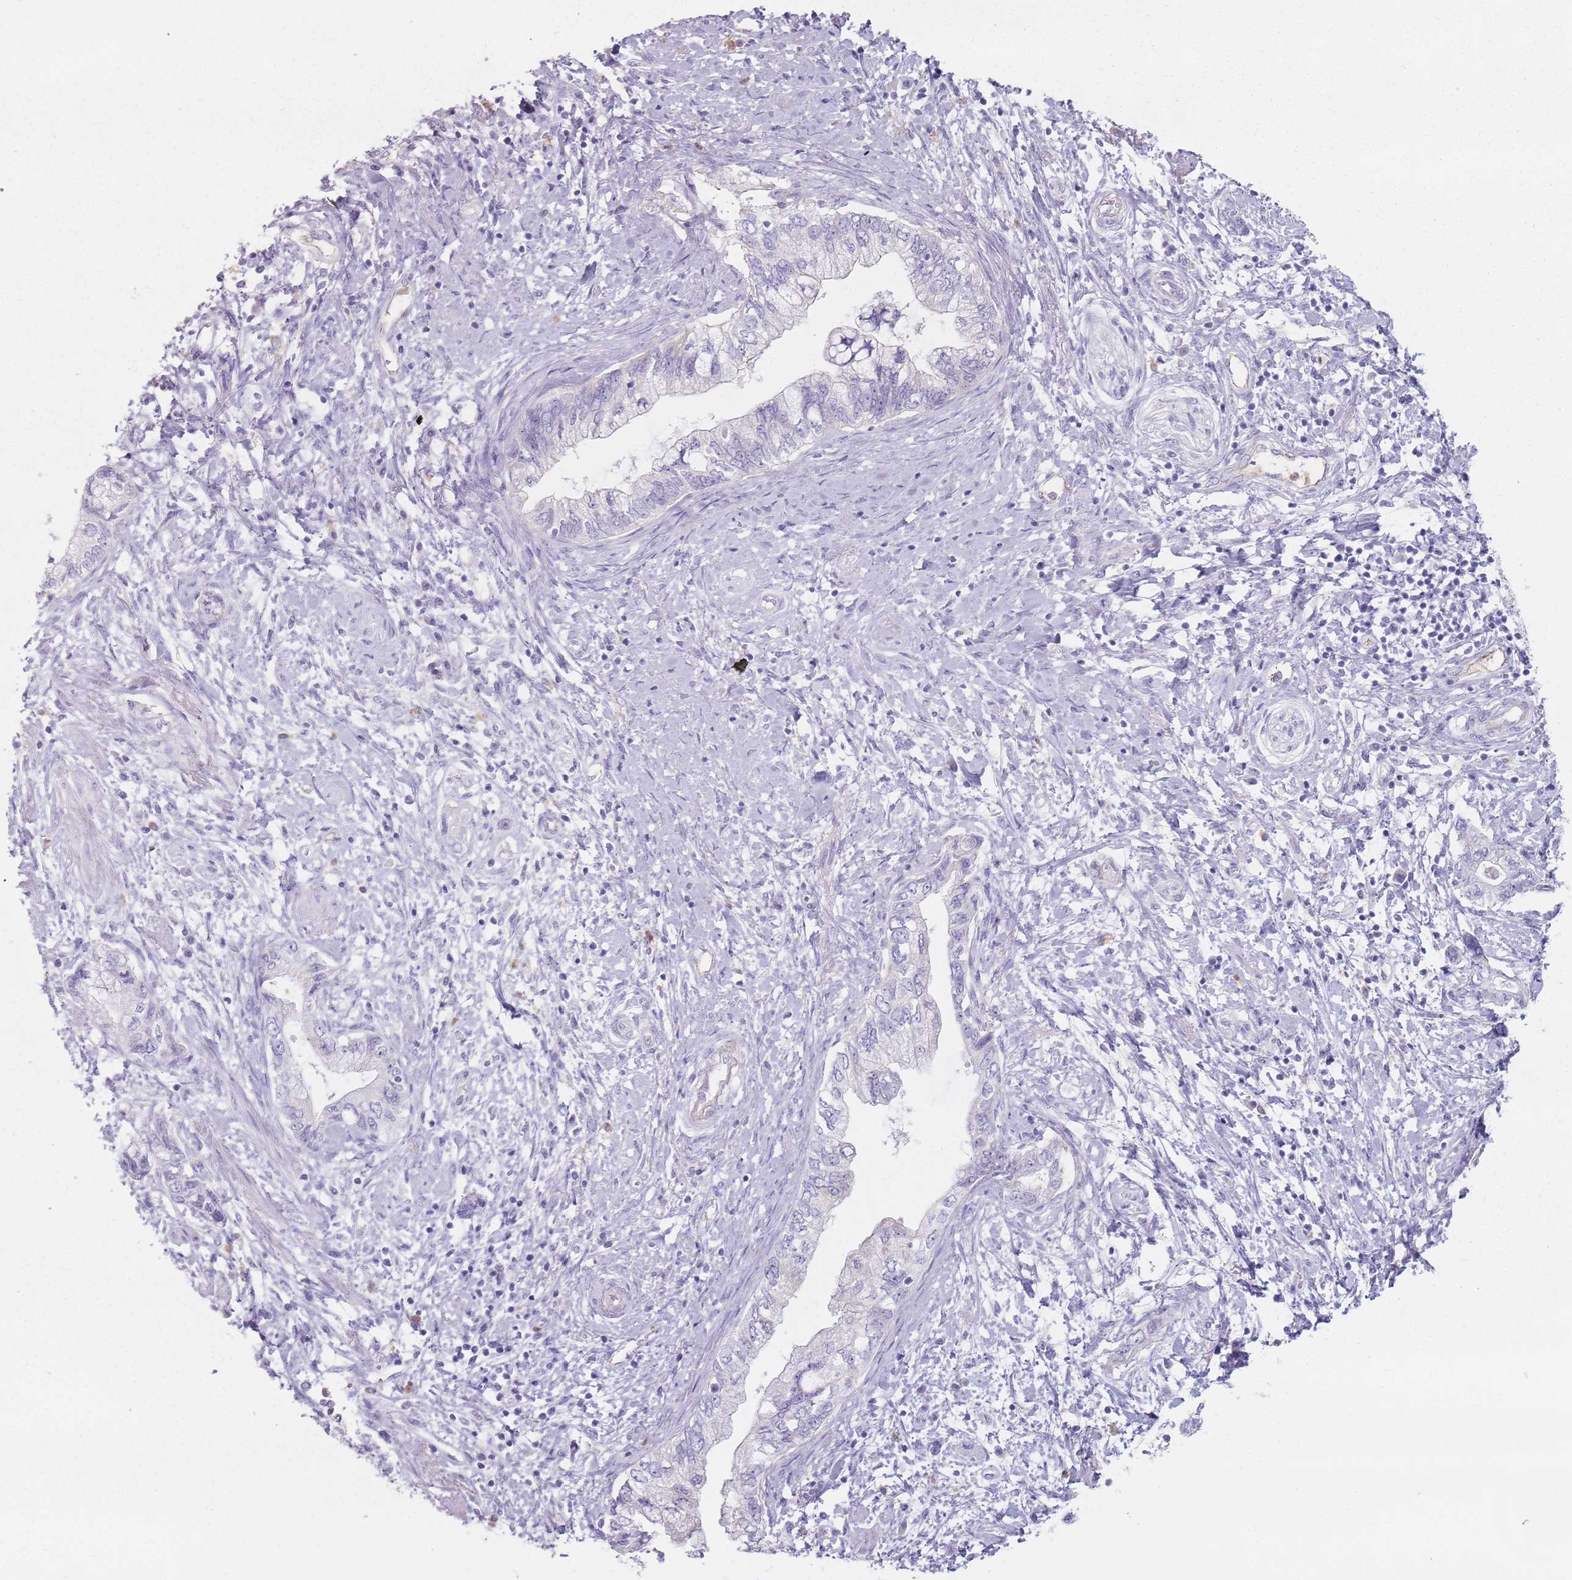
{"staining": {"intensity": "negative", "quantity": "none", "location": "none"}, "tissue": "pancreatic cancer", "cell_type": "Tumor cells", "image_type": "cancer", "snomed": [{"axis": "morphology", "description": "Adenocarcinoma, NOS"}, {"axis": "topography", "description": "Pancreas"}], "caption": "Photomicrograph shows no significant protein expression in tumor cells of pancreatic cancer (adenocarcinoma).", "gene": "ZNF584", "patient": {"sex": "female", "age": 73}}